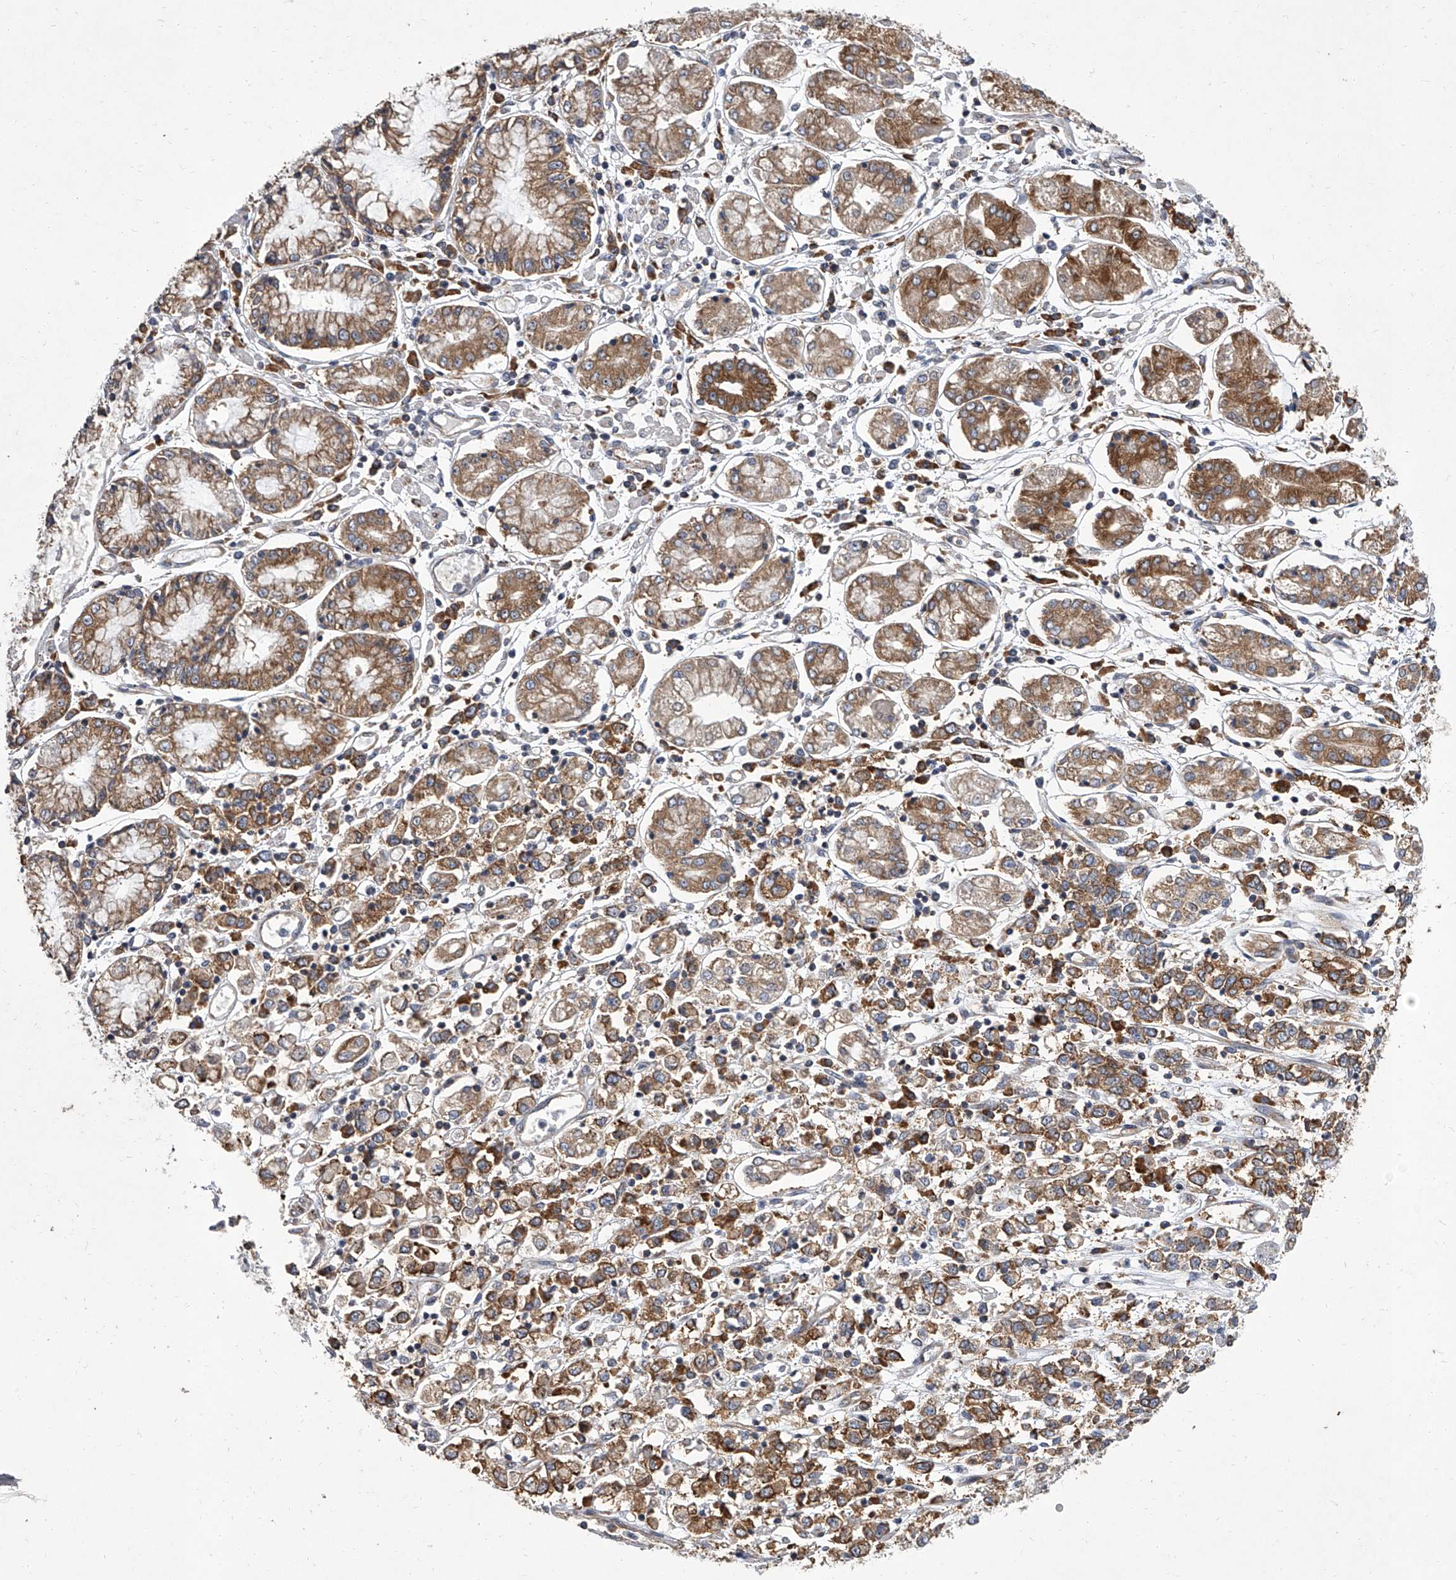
{"staining": {"intensity": "moderate", "quantity": ">75%", "location": "cytoplasmic/membranous"}, "tissue": "stomach cancer", "cell_type": "Tumor cells", "image_type": "cancer", "snomed": [{"axis": "morphology", "description": "Adenocarcinoma, NOS"}, {"axis": "topography", "description": "Stomach"}], "caption": "IHC of human stomach cancer reveals medium levels of moderate cytoplasmic/membranous expression in approximately >75% of tumor cells. (DAB (3,3'-diaminobenzidine) IHC, brown staining for protein, blue staining for nuclei).", "gene": "EIF2S2", "patient": {"sex": "female", "age": 76}}